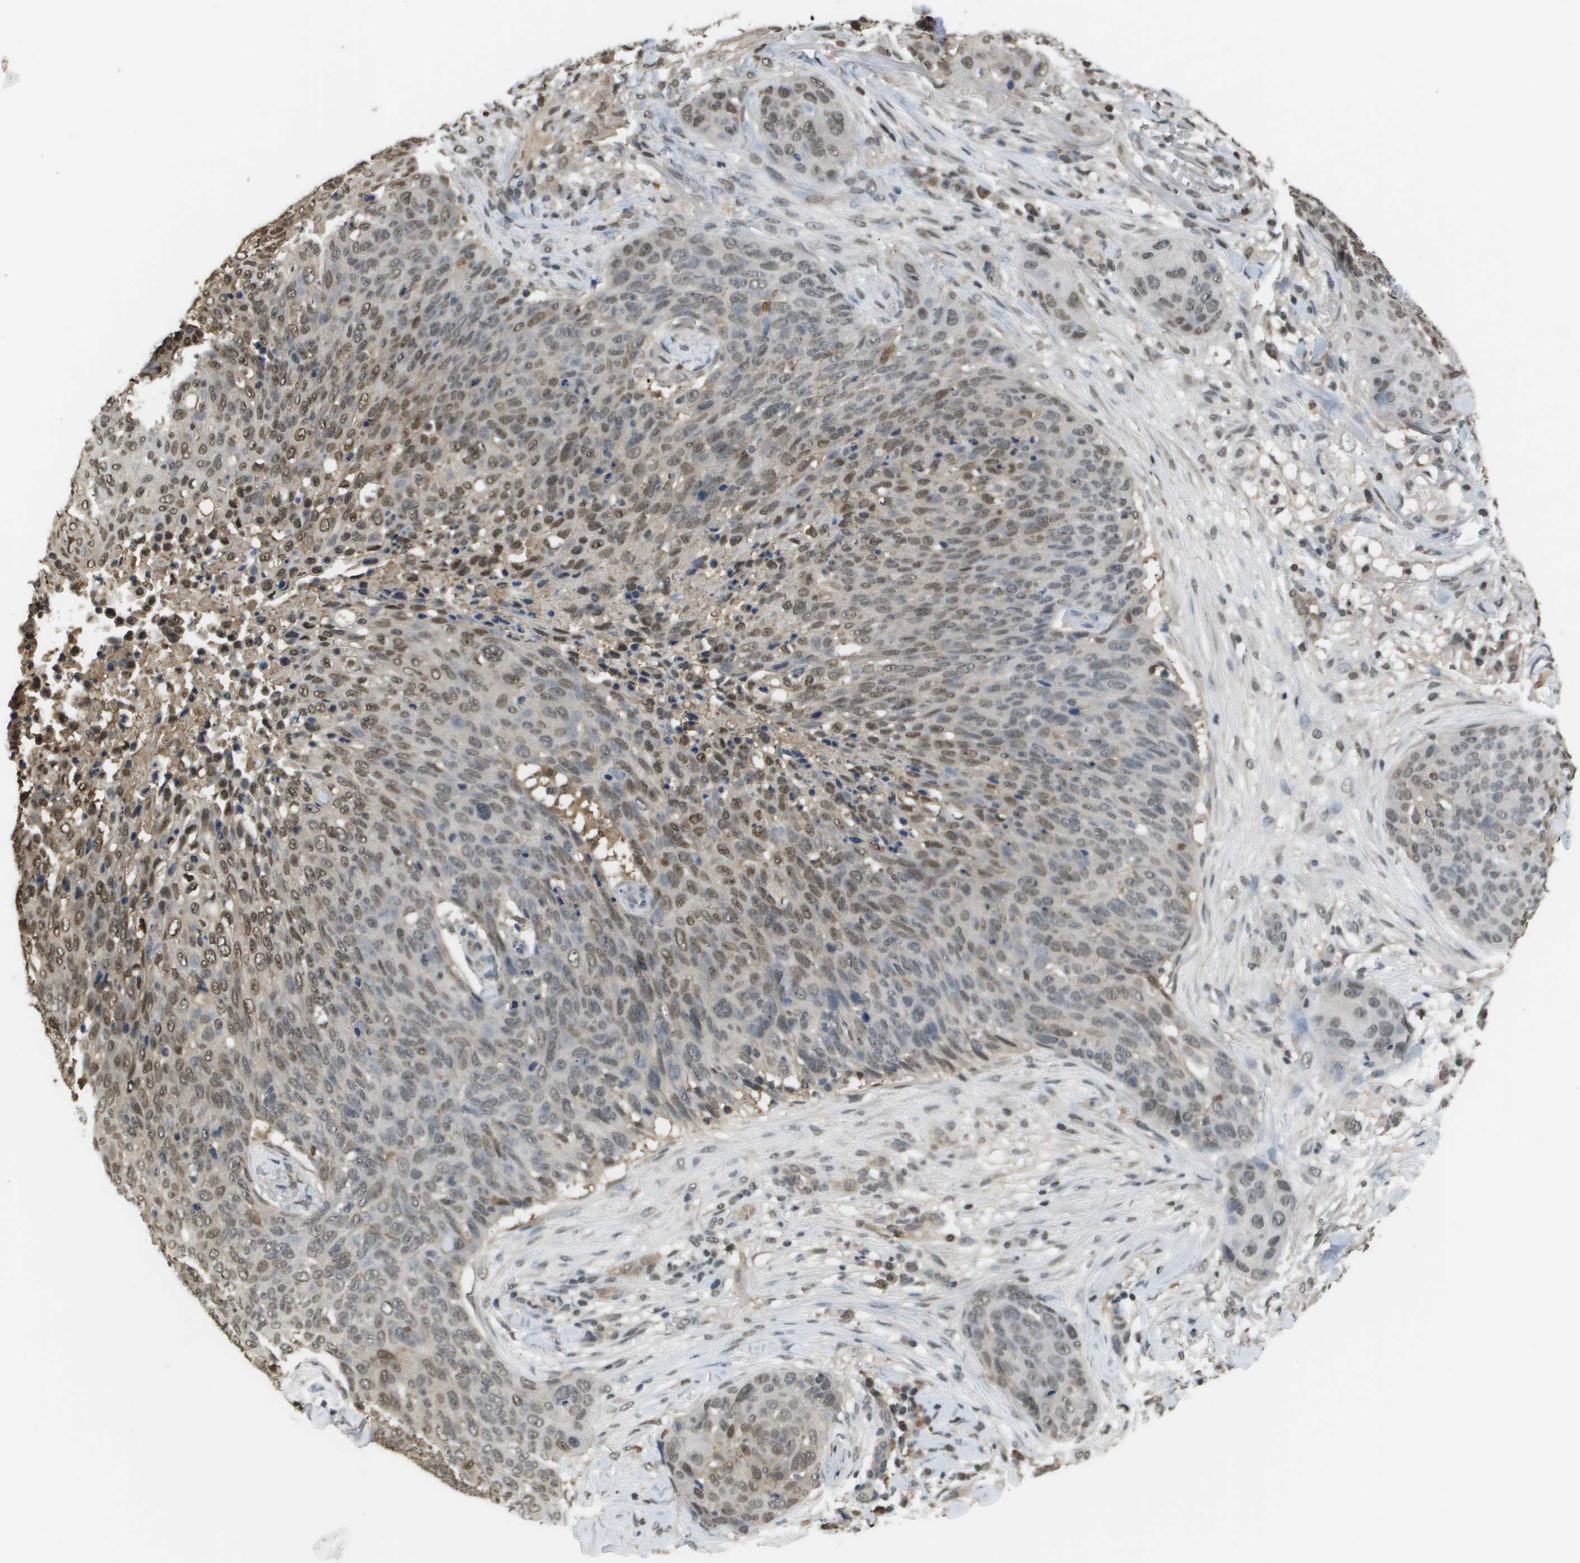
{"staining": {"intensity": "moderate", "quantity": "<25%", "location": "nuclear"}, "tissue": "skin cancer", "cell_type": "Tumor cells", "image_type": "cancer", "snomed": [{"axis": "morphology", "description": "Squamous cell carcinoma in situ, NOS"}, {"axis": "morphology", "description": "Squamous cell carcinoma, NOS"}, {"axis": "topography", "description": "Skin"}], "caption": "The immunohistochemical stain highlights moderate nuclear expression in tumor cells of squamous cell carcinoma (skin) tissue.", "gene": "NDRG2", "patient": {"sex": "male", "age": 93}}